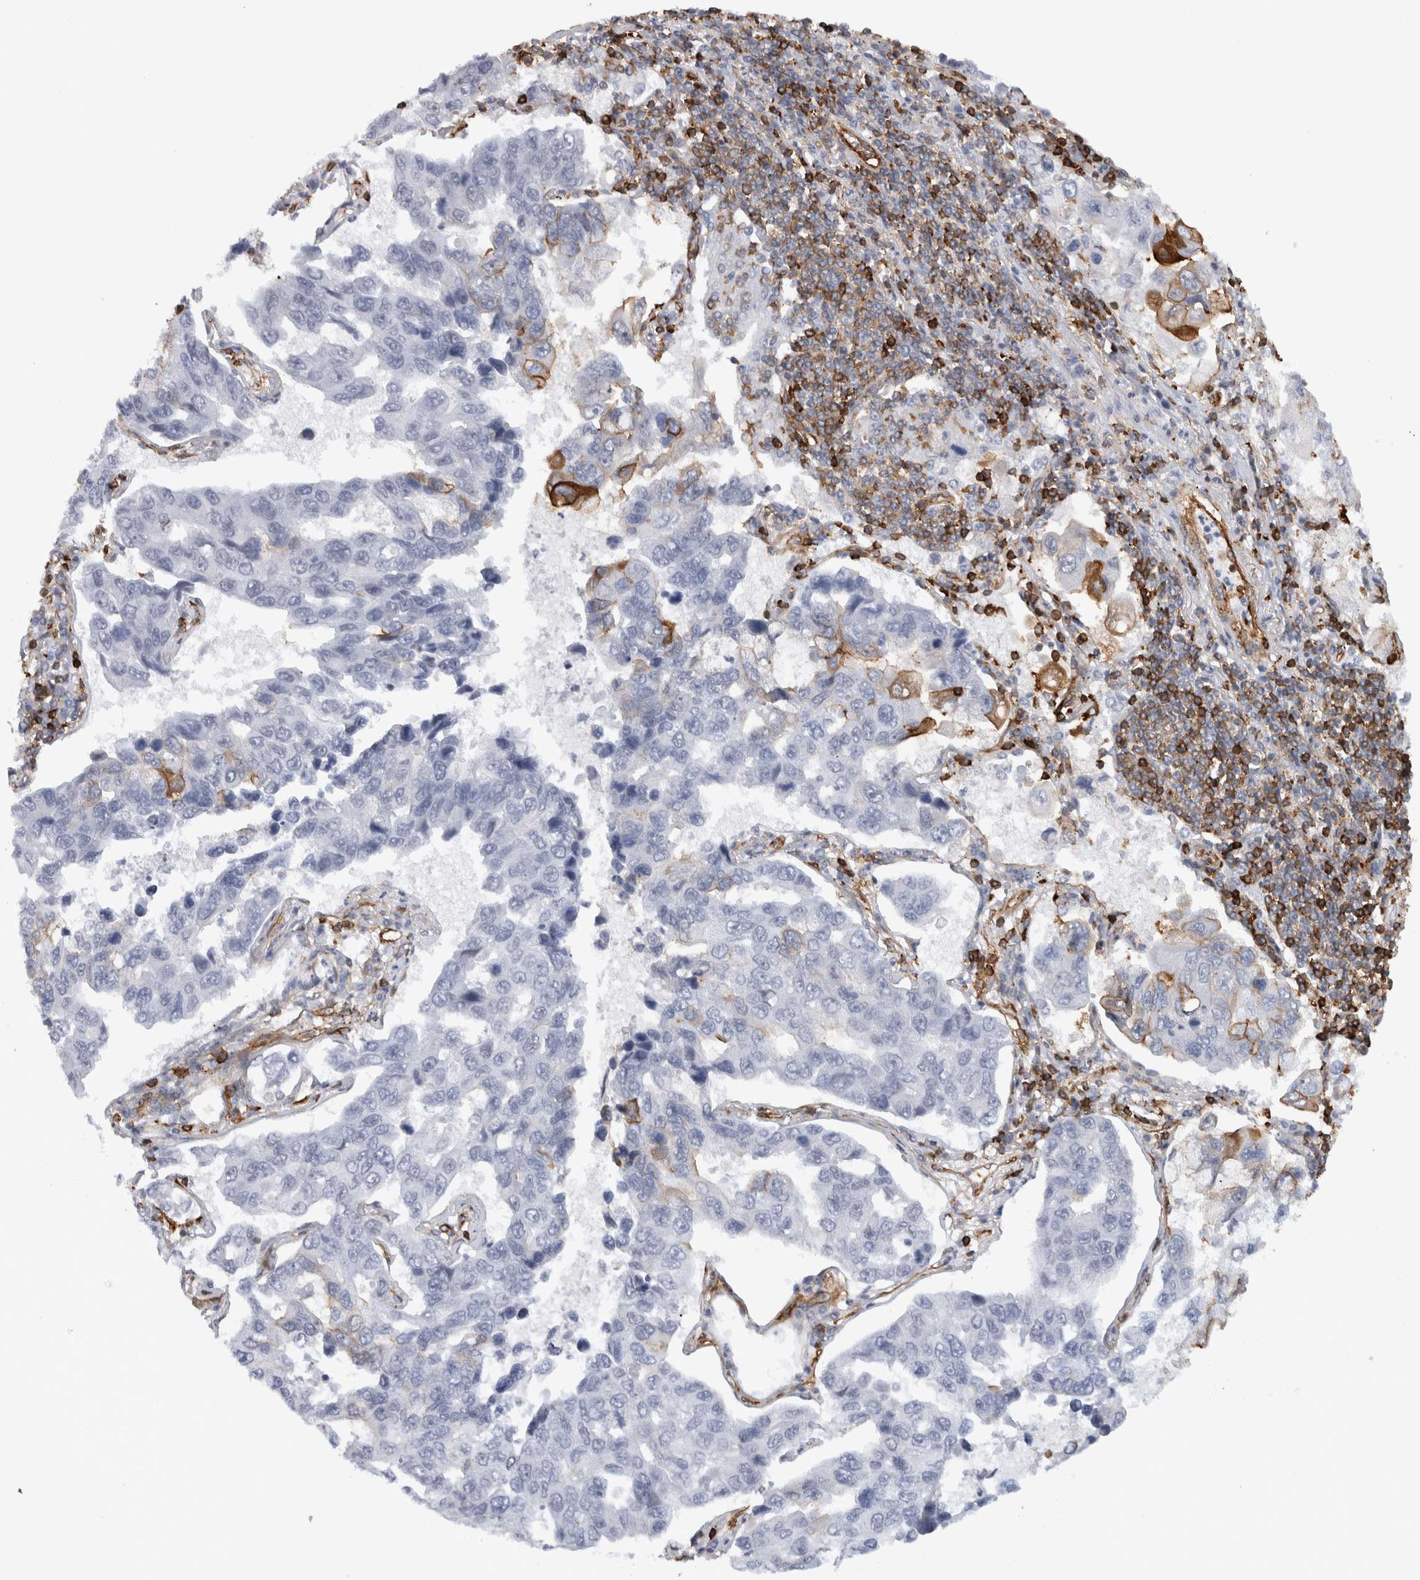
{"staining": {"intensity": "negative", "quantity": "none", "location": "none"}, "tissue": "lung cancer", "cell_type": "Tumor cells", "image_type": "cancer", "snomed": [{"axis": "morphology", "description": "Adenocarcinoma, NOS"}, {"axis": "topography", "description": "Lung"}], "caption": "IHC histopathology image of neoplastic tissue: human adenocarcinoma (lung) stained with DAB reveals no significant protein staining in tumor cells.", "gene": "AHNAK", "patient": {"sex": "male", "age": 64}}